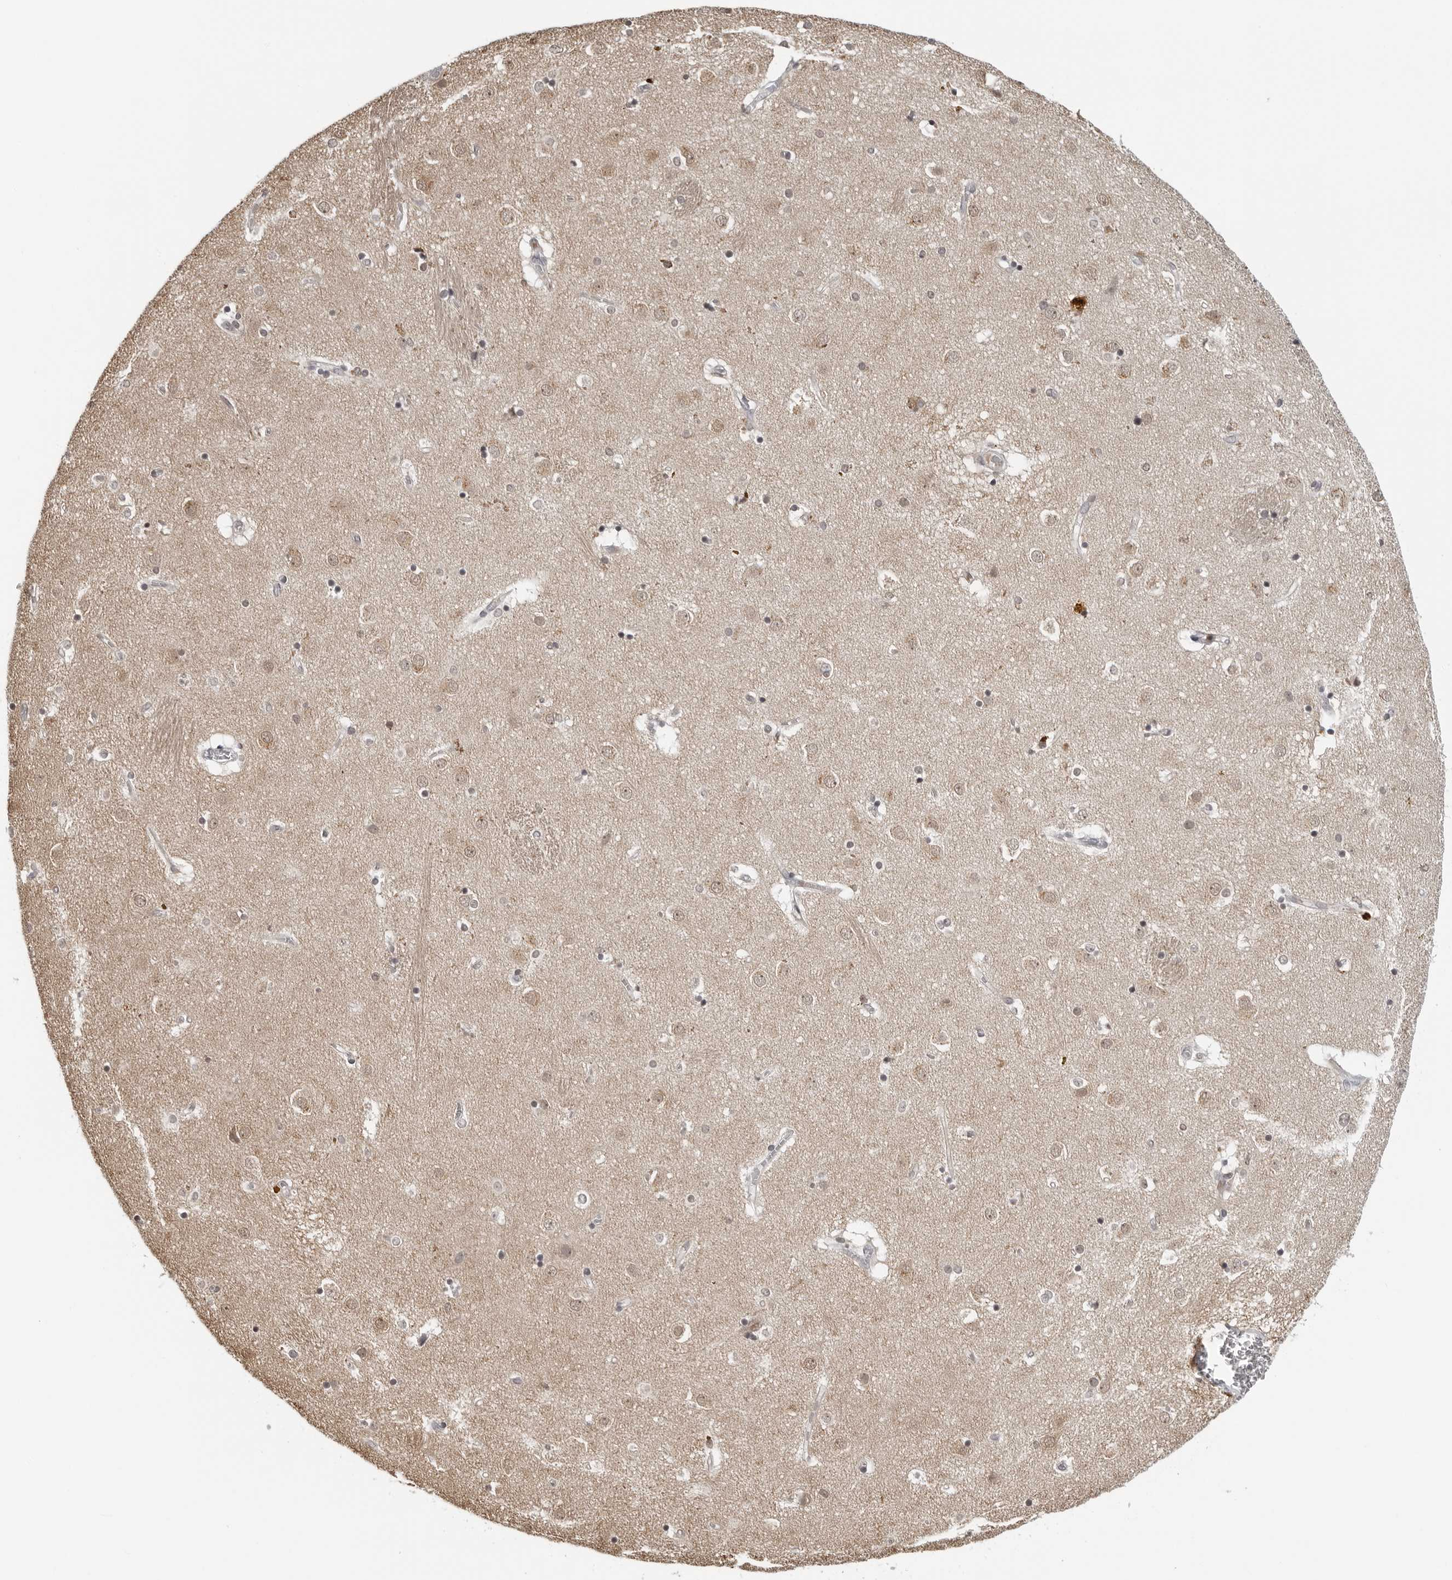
{"staining": {"intensity": "moderate", "quantity": "<25%", "location": "nuclear"}, "tissue": "caudate", "cell_type": "Glial cells", "image_type": "normal", "snomed": [{"axis": "morphology", "description": "Normal tissue, NOS"}, {"axis": "topography", "description": "Lateral ventricle wall"}], "caption": "Glial cells reveal moderate nuclear staining in approximately <25% of cells in benign caudate.", "gene": "HSPH1", "patient": {"sex": "male", "age": 70}}